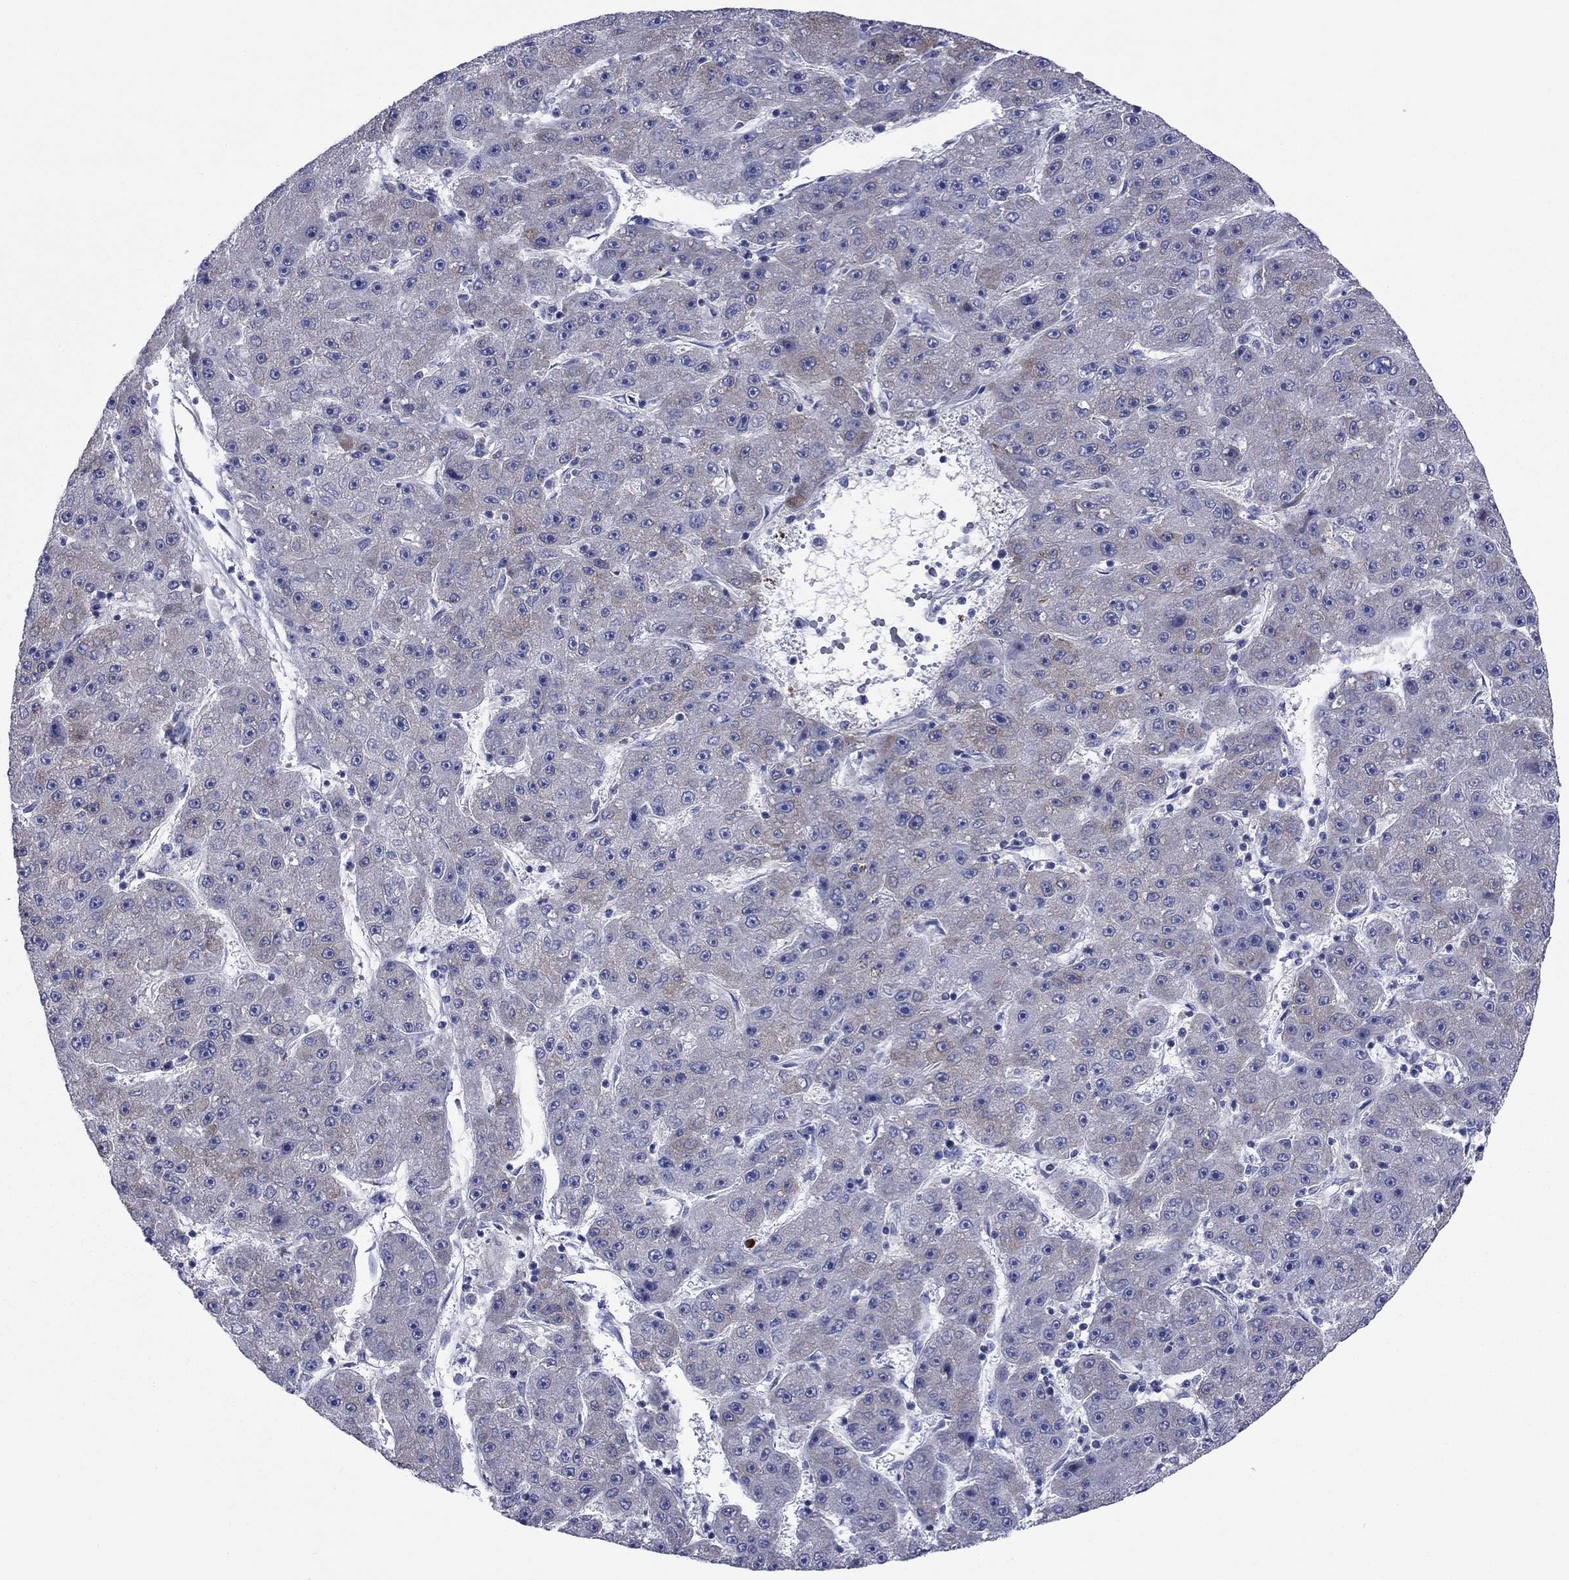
{"staining": {"intensity": "negative", "quantity": "none", "location": "none"}, "tissue": "liver cancer", "cell_type": "Tumor cells", "image_type": "cancer", "snomed": [{"axis": "morphology", "description": "Carcinoma, Hepatocellular, NOS"}, {"axis": "topography", "description": "Liver"}], "caption": "A photomicrograph of liver hepatocellular carcinoma stained for a protein exhibits no brown staining in tumor cells.", "gene": "GPR155", "patient": {"sex": "male", "age": 67}}